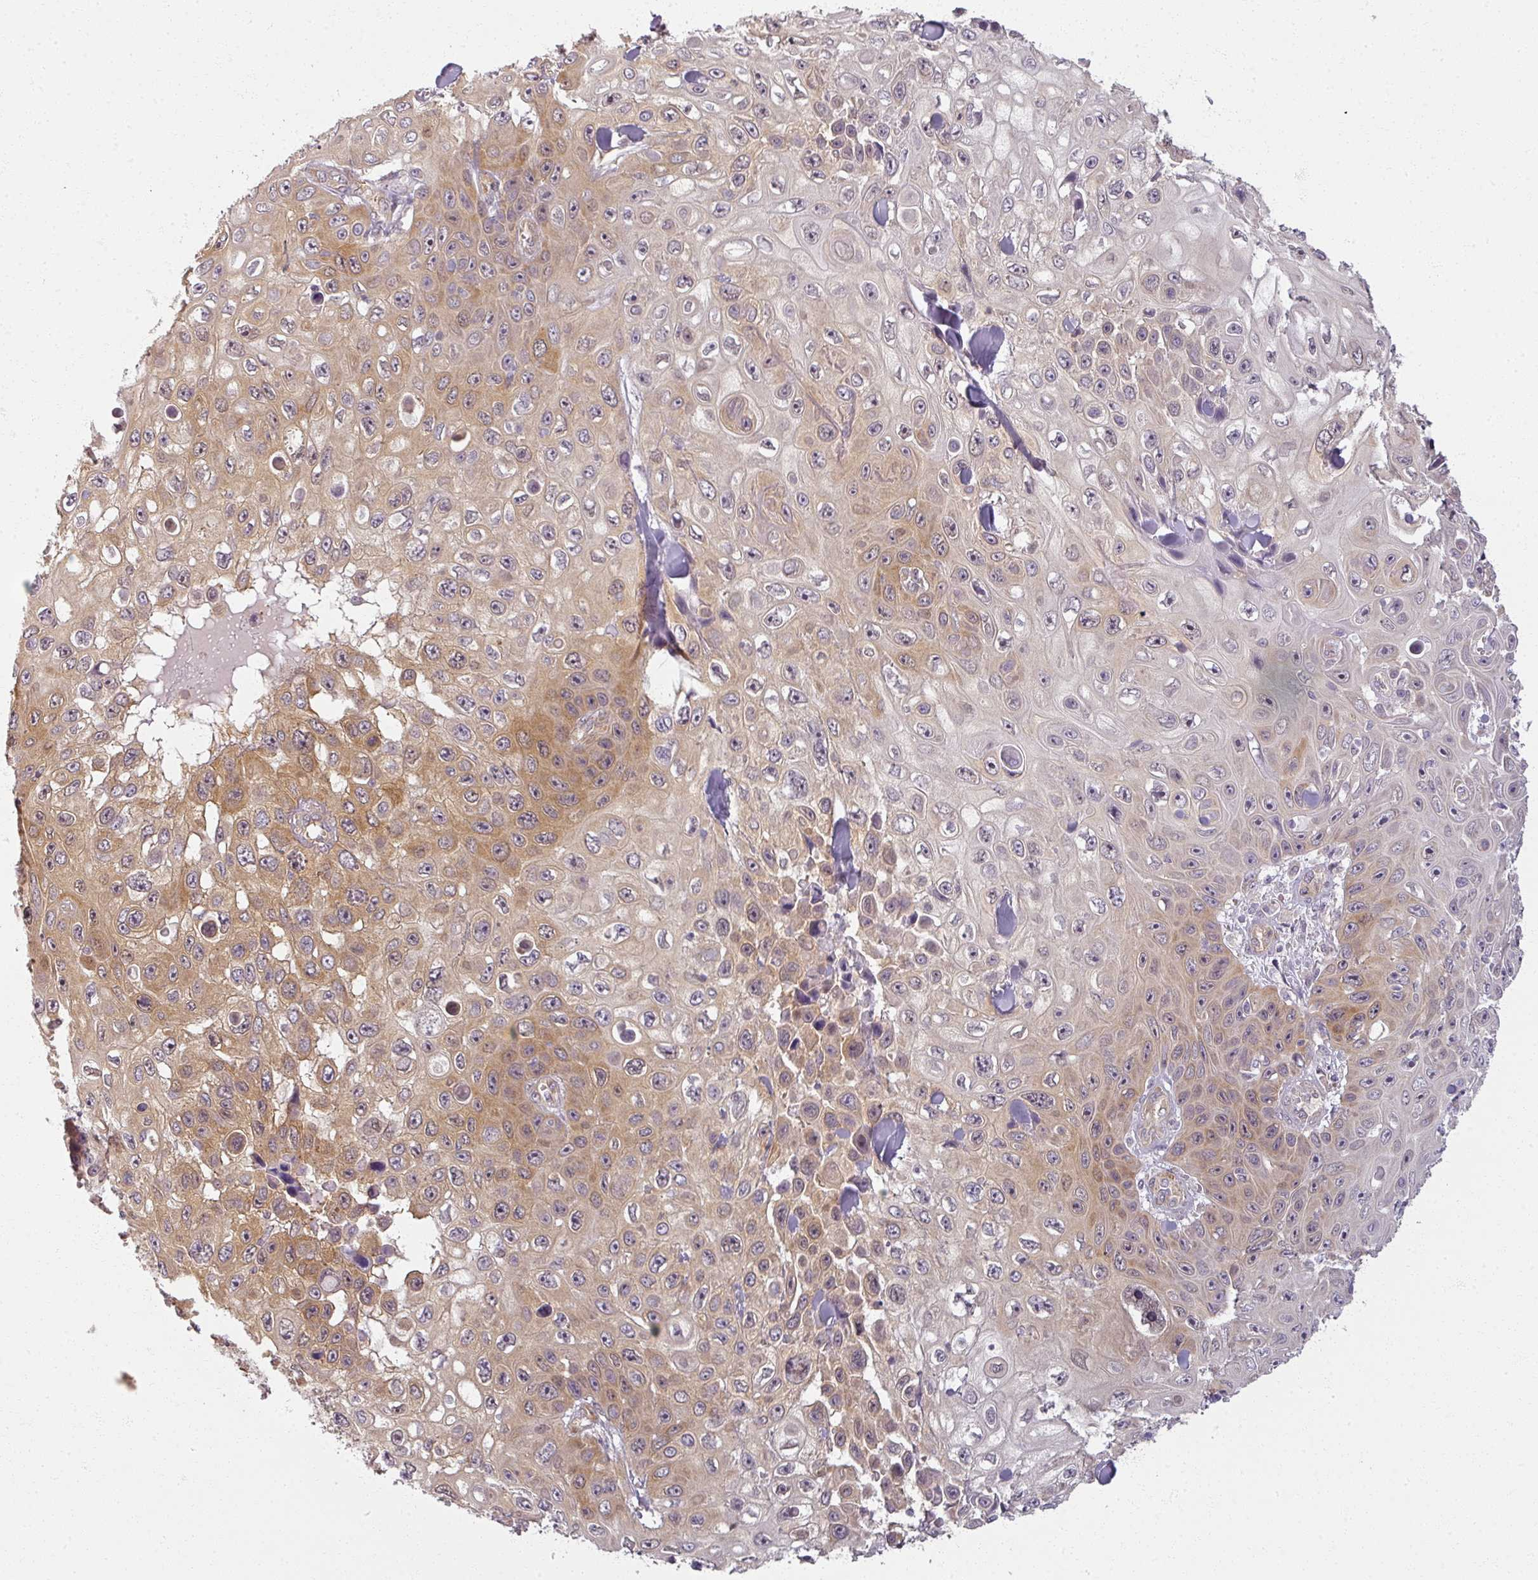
{"staining": {"intensity": "moderate", "quantity": "<25%", "location": "cytoplasmic/membranous"}, "tissue": "skin cancer", "cell_type": "Tumor cells", "image_type": "cancer", "snomed": [{"axis": "morphology", "description": "Squamous cell carcinoma, NOS"}, {"axis": "topography", "description": "Skin"}], "caption": "This micrograph demonstrates skin cancer (squamous cell carcinoma) stained with immunohistochemistry to label a protein in brown. The cytoplasmic/membranous of tumor cells show moderate positivity for the protein. Nuclei are counter-stained blue.", "gene": "AGPAT4", "patient": {"sex": "male", "age": 82}}